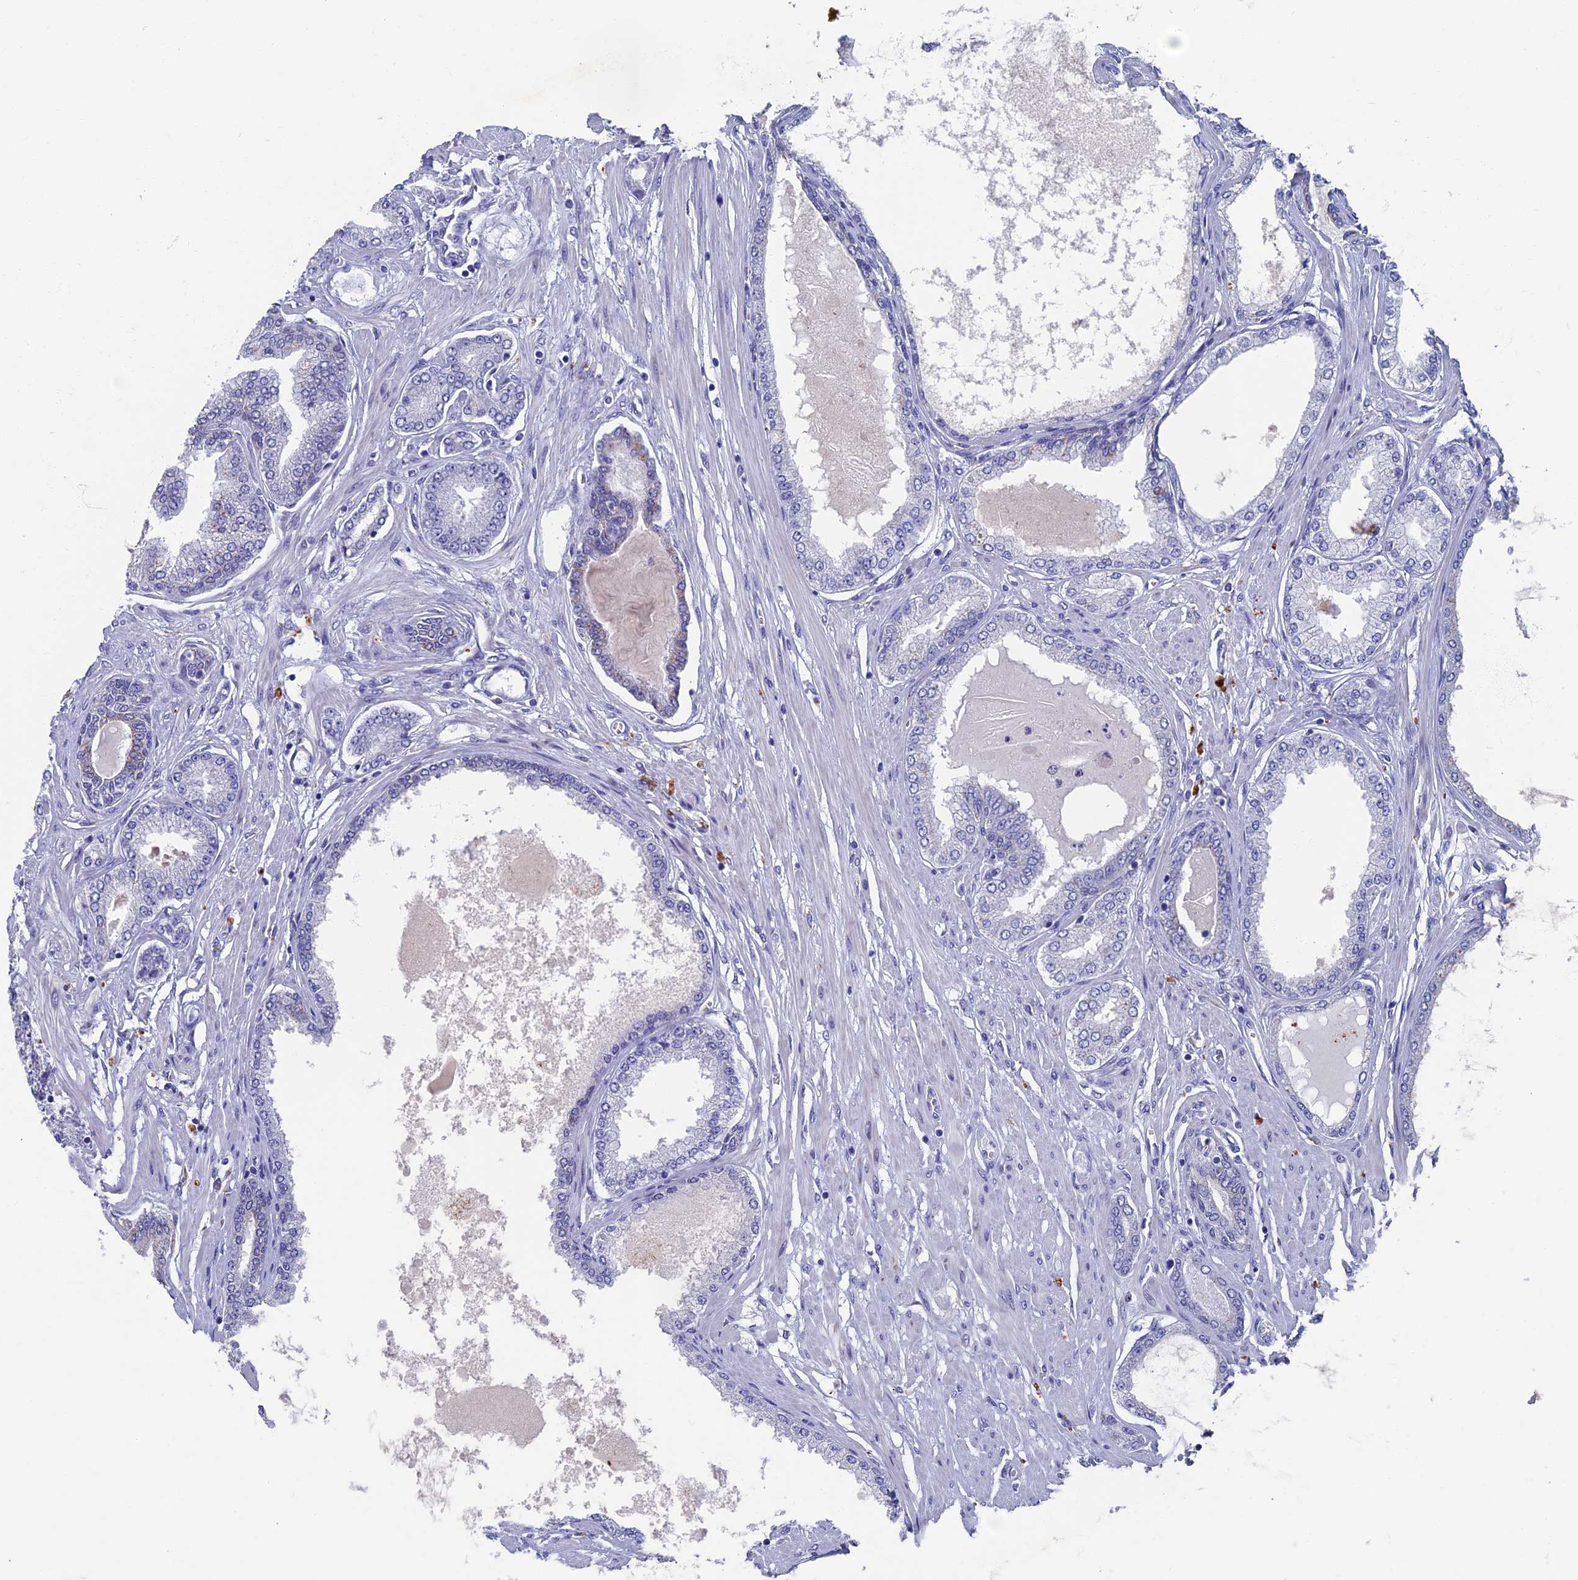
{"staining": {"intensity": "negative", "quantity": "none", "location": "none"}, "tissue": "prostate cancer", "cell_type": "Tumor cells", "image_type": "cancer", "snomed": [{"axis": "morphology", "description": "Adenocarcinoma, Low grade"}, {"axis": "topography", "description": "Prostate"}], "caption": "A high-resolution histopathology image shows IHC staining of adenocarcinoma (low-grade) (prostate), which reveals no significant expression in tumor cells. The staining is performed using DAB brown chromogen with nuclei counter-stained in using hematoxylin.", "gene": "OAT", "patient": {"sex": "male", "age": 63}}